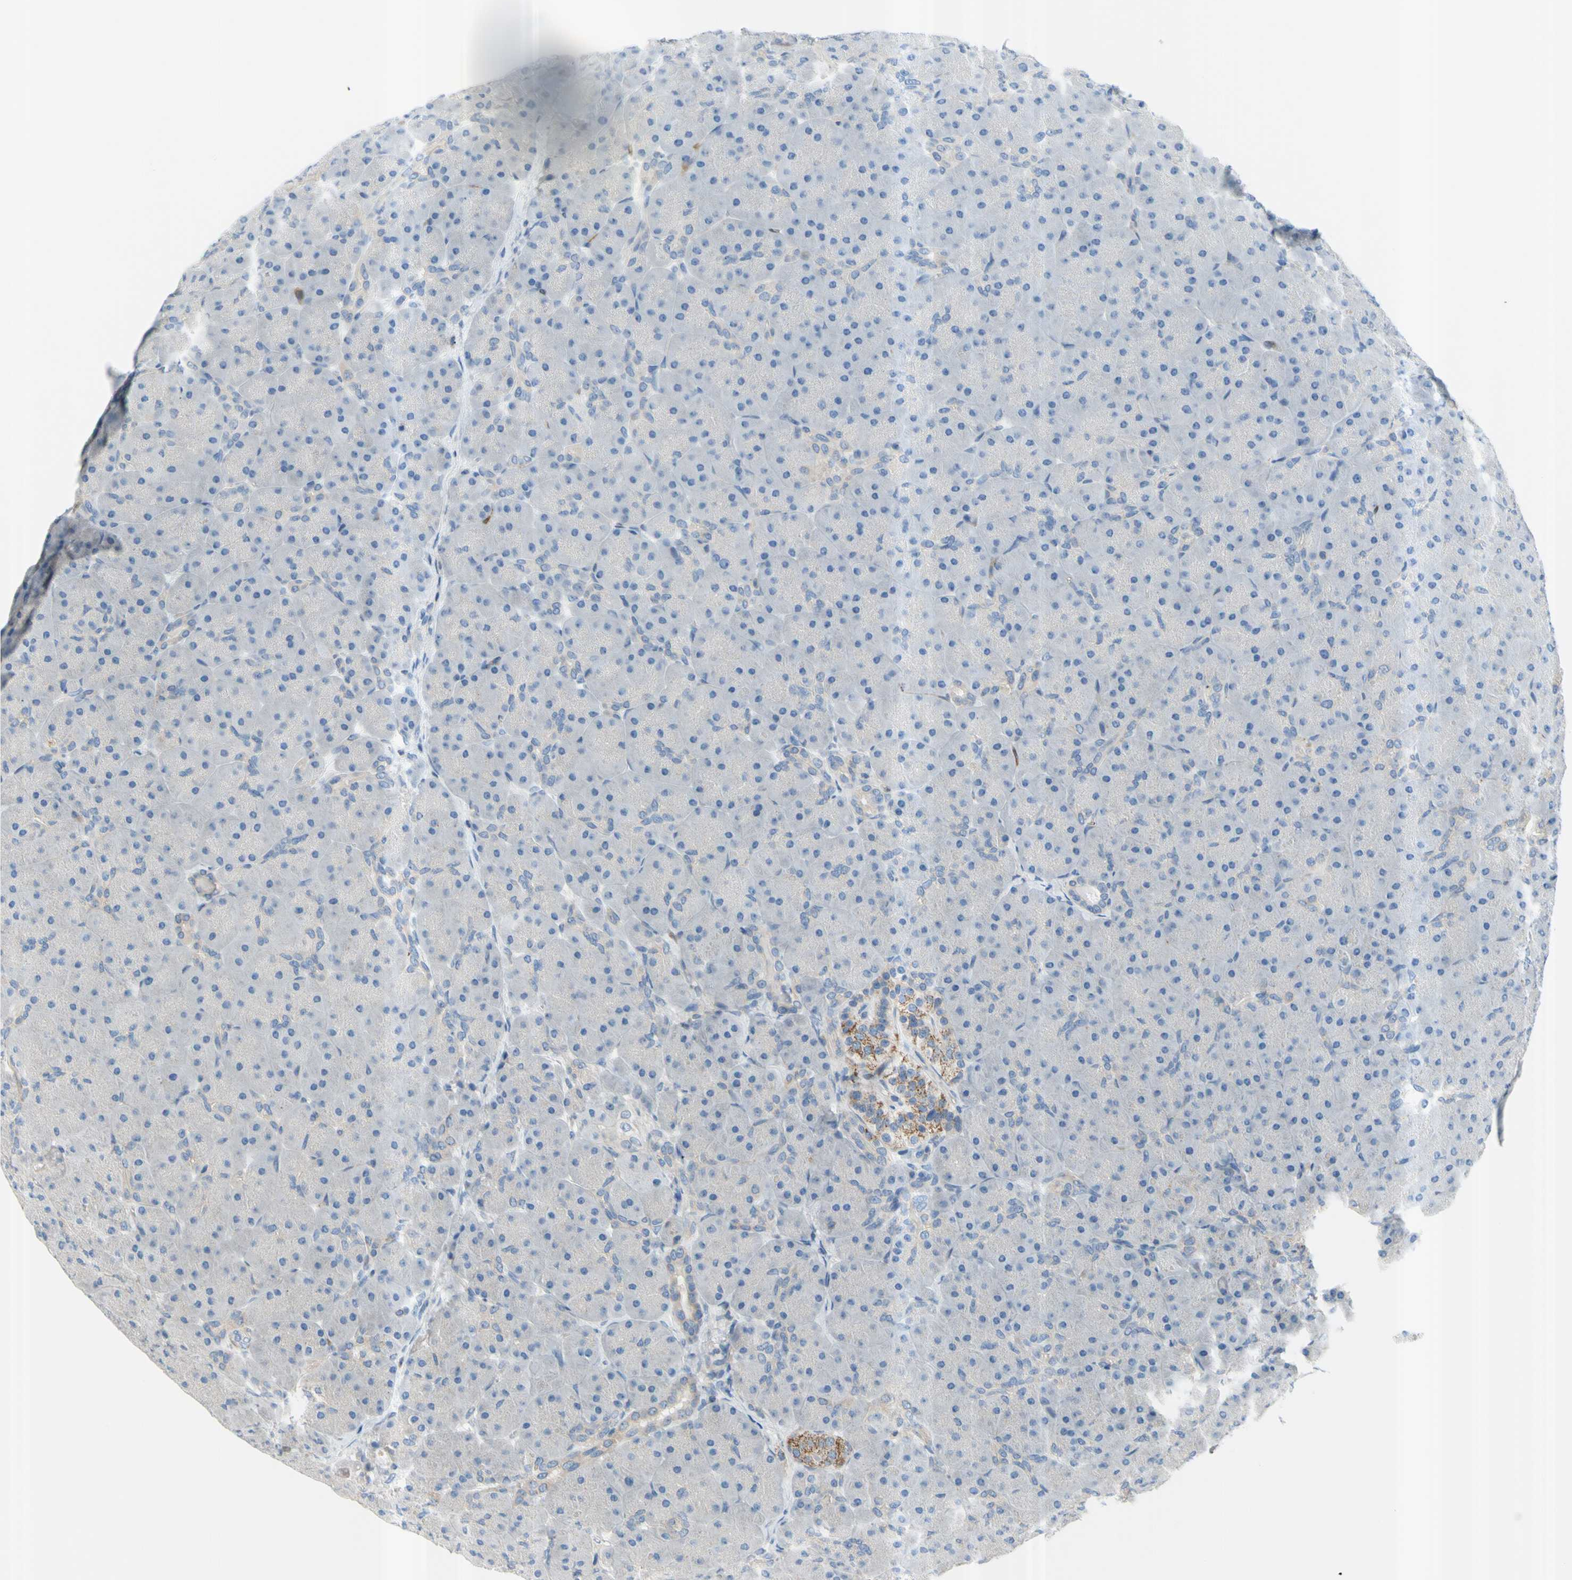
{"staining": {"intensity": "negative", "quantity": "none", "location": "none"}, "tissue": "pancreas", "cell_type": "Exocrine glandular cells", "image_type": "normal", "snomed": [{"axis": "morphology", "description": "Normal tissue, NOS"}, {"axis": "topography", "description": "Pancreas"}], "caption": "Exocrine glandular cells are negative for brown protein staining in unremarkable pancreas.", "gene": "PRRG2", "patient": {"sex": "male", "age": 66}}